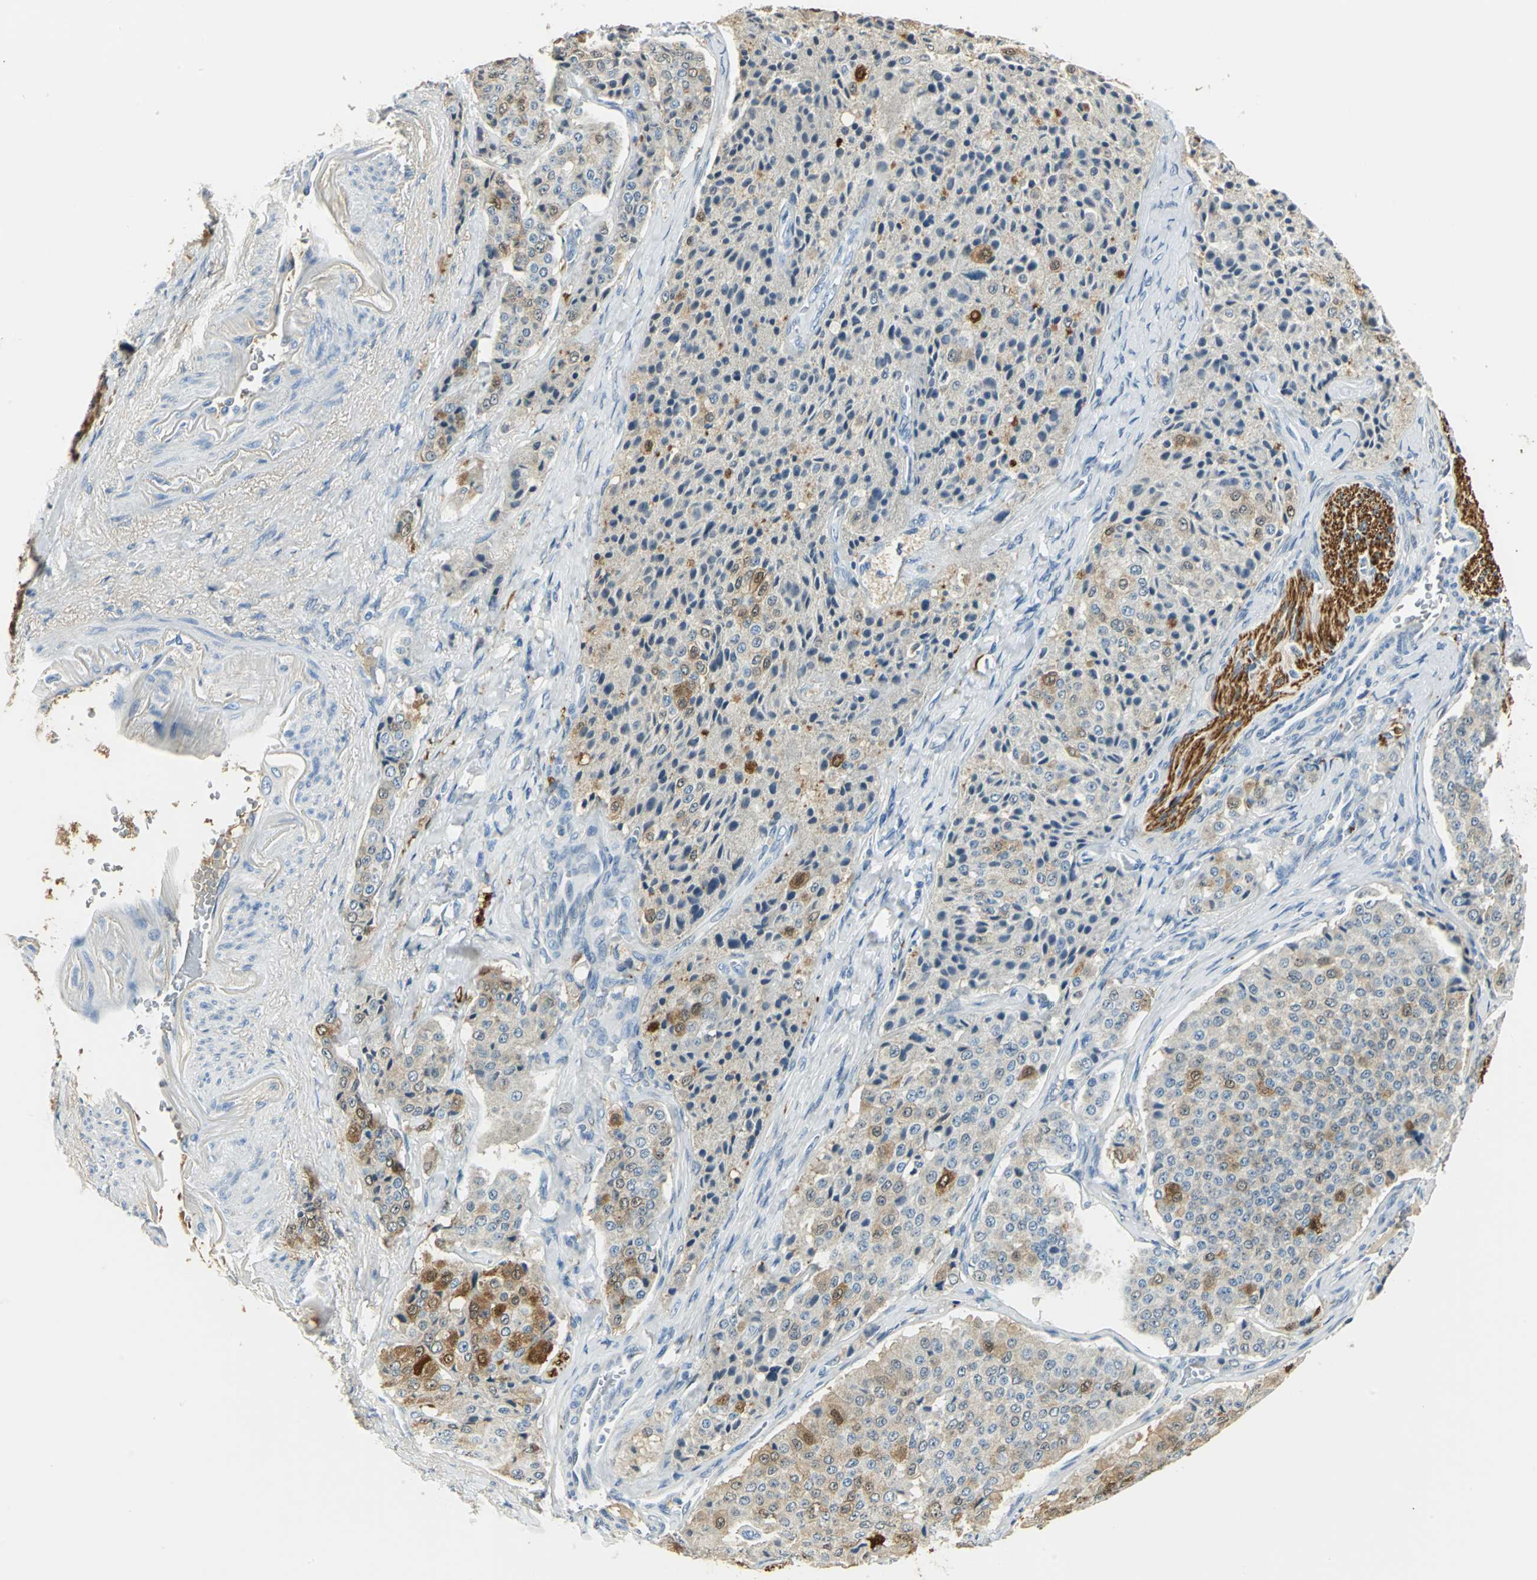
{"staining": {"intensity": "moderate", "quantity": ">75%", "location": "cytoplasmic/membranous,nuclear"}, "tissue": "carcinoid", "cell_type": "Tumor cells", "image_type": "cancer", "snomed": [{"axis": "morphology", "description": "Carcinoid, malignant, NOS"}, {"axis": "topography", "description": "Colon"}], "caption": "Carcinoid (malignant) stained with immunohistochemistry displays moderate cytoplasmic/membranous and nuclear expression in approximately >75% of tumor cells.", "gene": "UCHL1", "patient": {"sex": "female", "age": 61}}